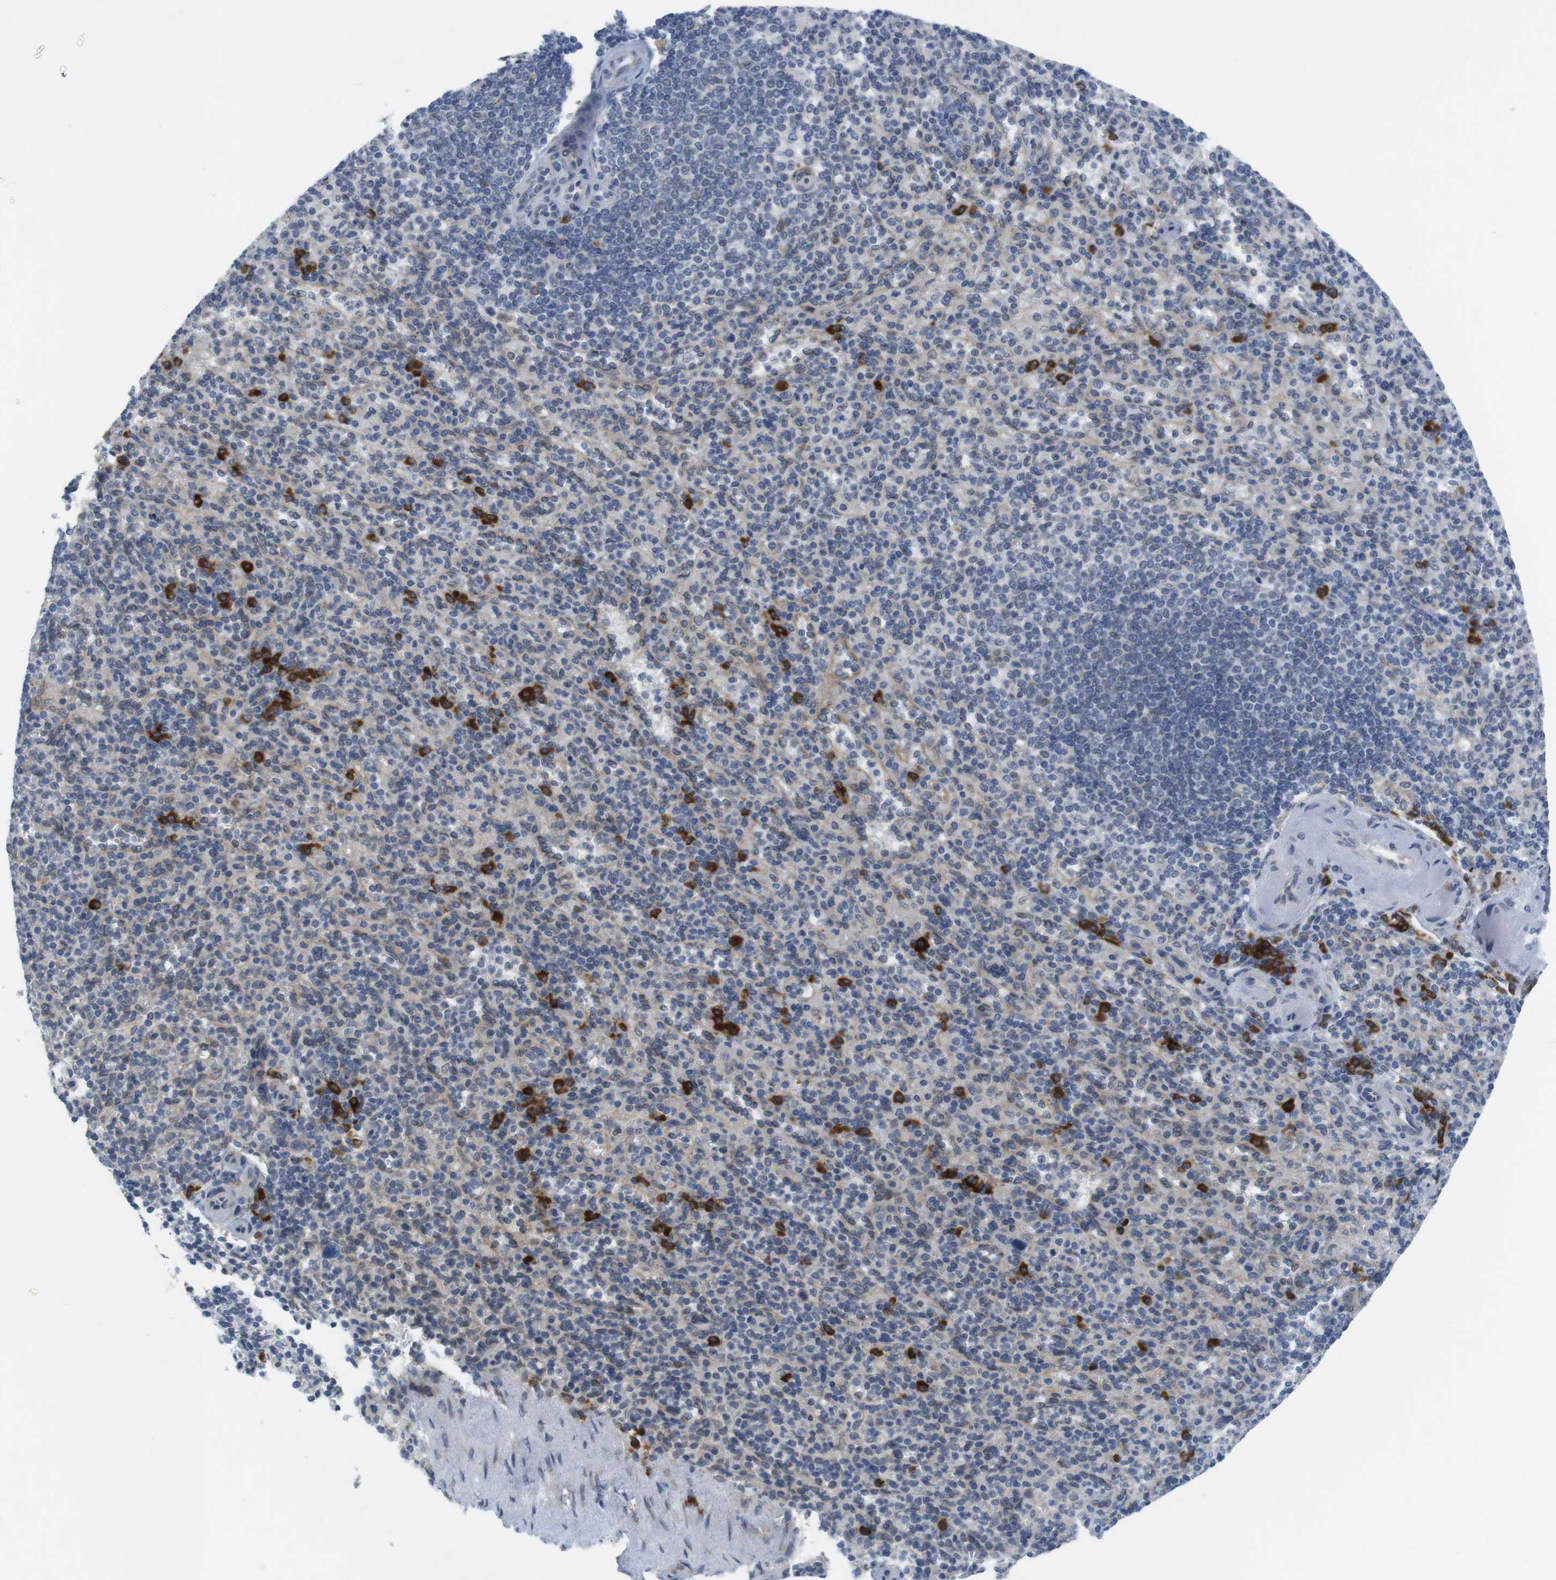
{"staining": {"intensity": "strong", "quantity": "<25%", "location": "cytoplasmic/membranous"}, "tissue": "spleen", "cell_type": "Cells in red pulp", "image_type": "normal", "snomed": [{"axis": "morphology", "description": "Normal tissue, NOS"}, {"axis": "topography", "description": "Spleen"}], "caption": "IHC image of unremarkable spleen: spleen stained using immunohistochemistry (IHC) displays medium levels of strong protein expression localized specifically in the cytoplasmic/membranous of cells in red pulp, appearing as a cytoplasmic/membranous brown color.", "gene": "ERGIC3", "patient": {"sex": "female", "age": 74}}